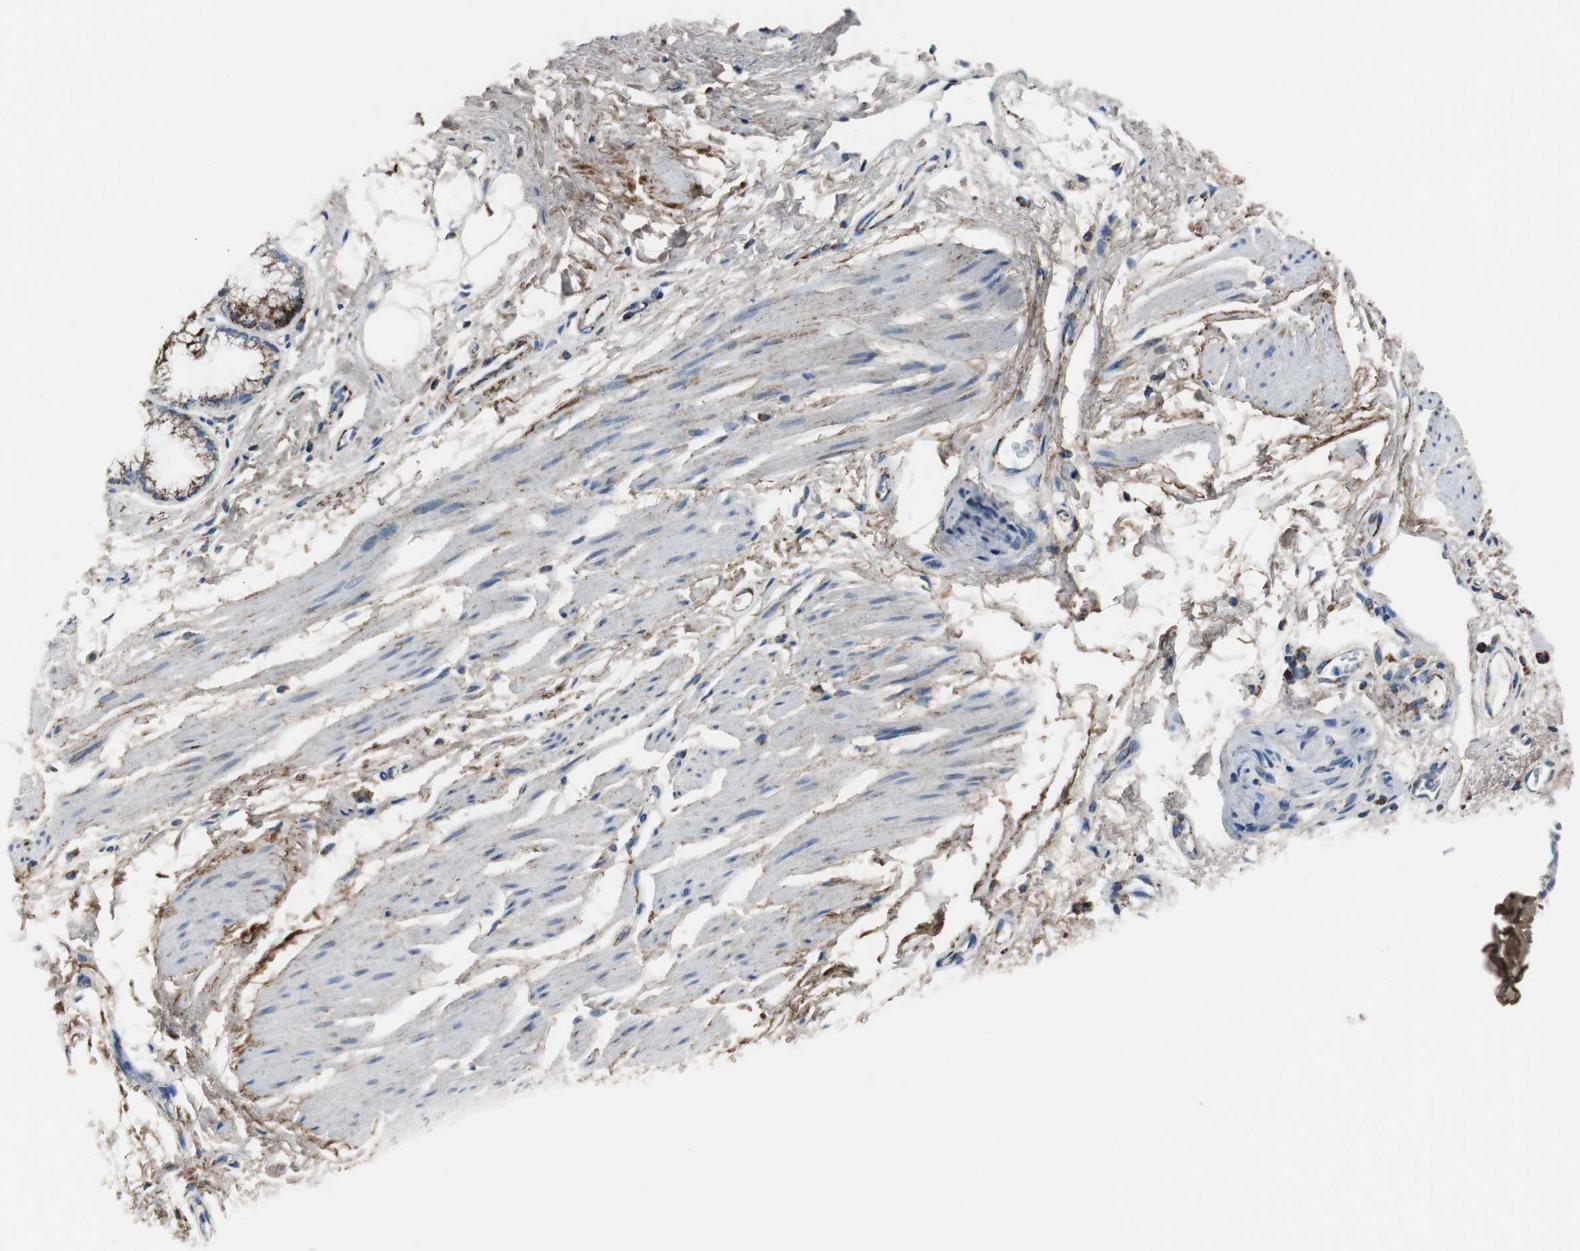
{"staining": {"intensity": "strong", "quantity": ">75%", "location": "cytoplasmic/membranous"}, "tissue": "bronchus", "cell_type": "Respiratory epithelial cells", "image_type": "normal", "snomed": [{"axis": "morphology", "description": "Normal tissue, NOS"}, {"axis": "morphology", "description": "Adenocarcinoma, NOS"}, {"axis": "topography", "description": "Bronchus"}, {"axis": "topography", "description": "Lung"}], "caption": "The photomicrograph demonstrates a brown stain indicating the presence of a protein in the cytoplasmic/membranous of respiratory epithelial cells in bronchus.", "gene": "C1QTNF7", "patient": {"sex": "female", "age": 54}}